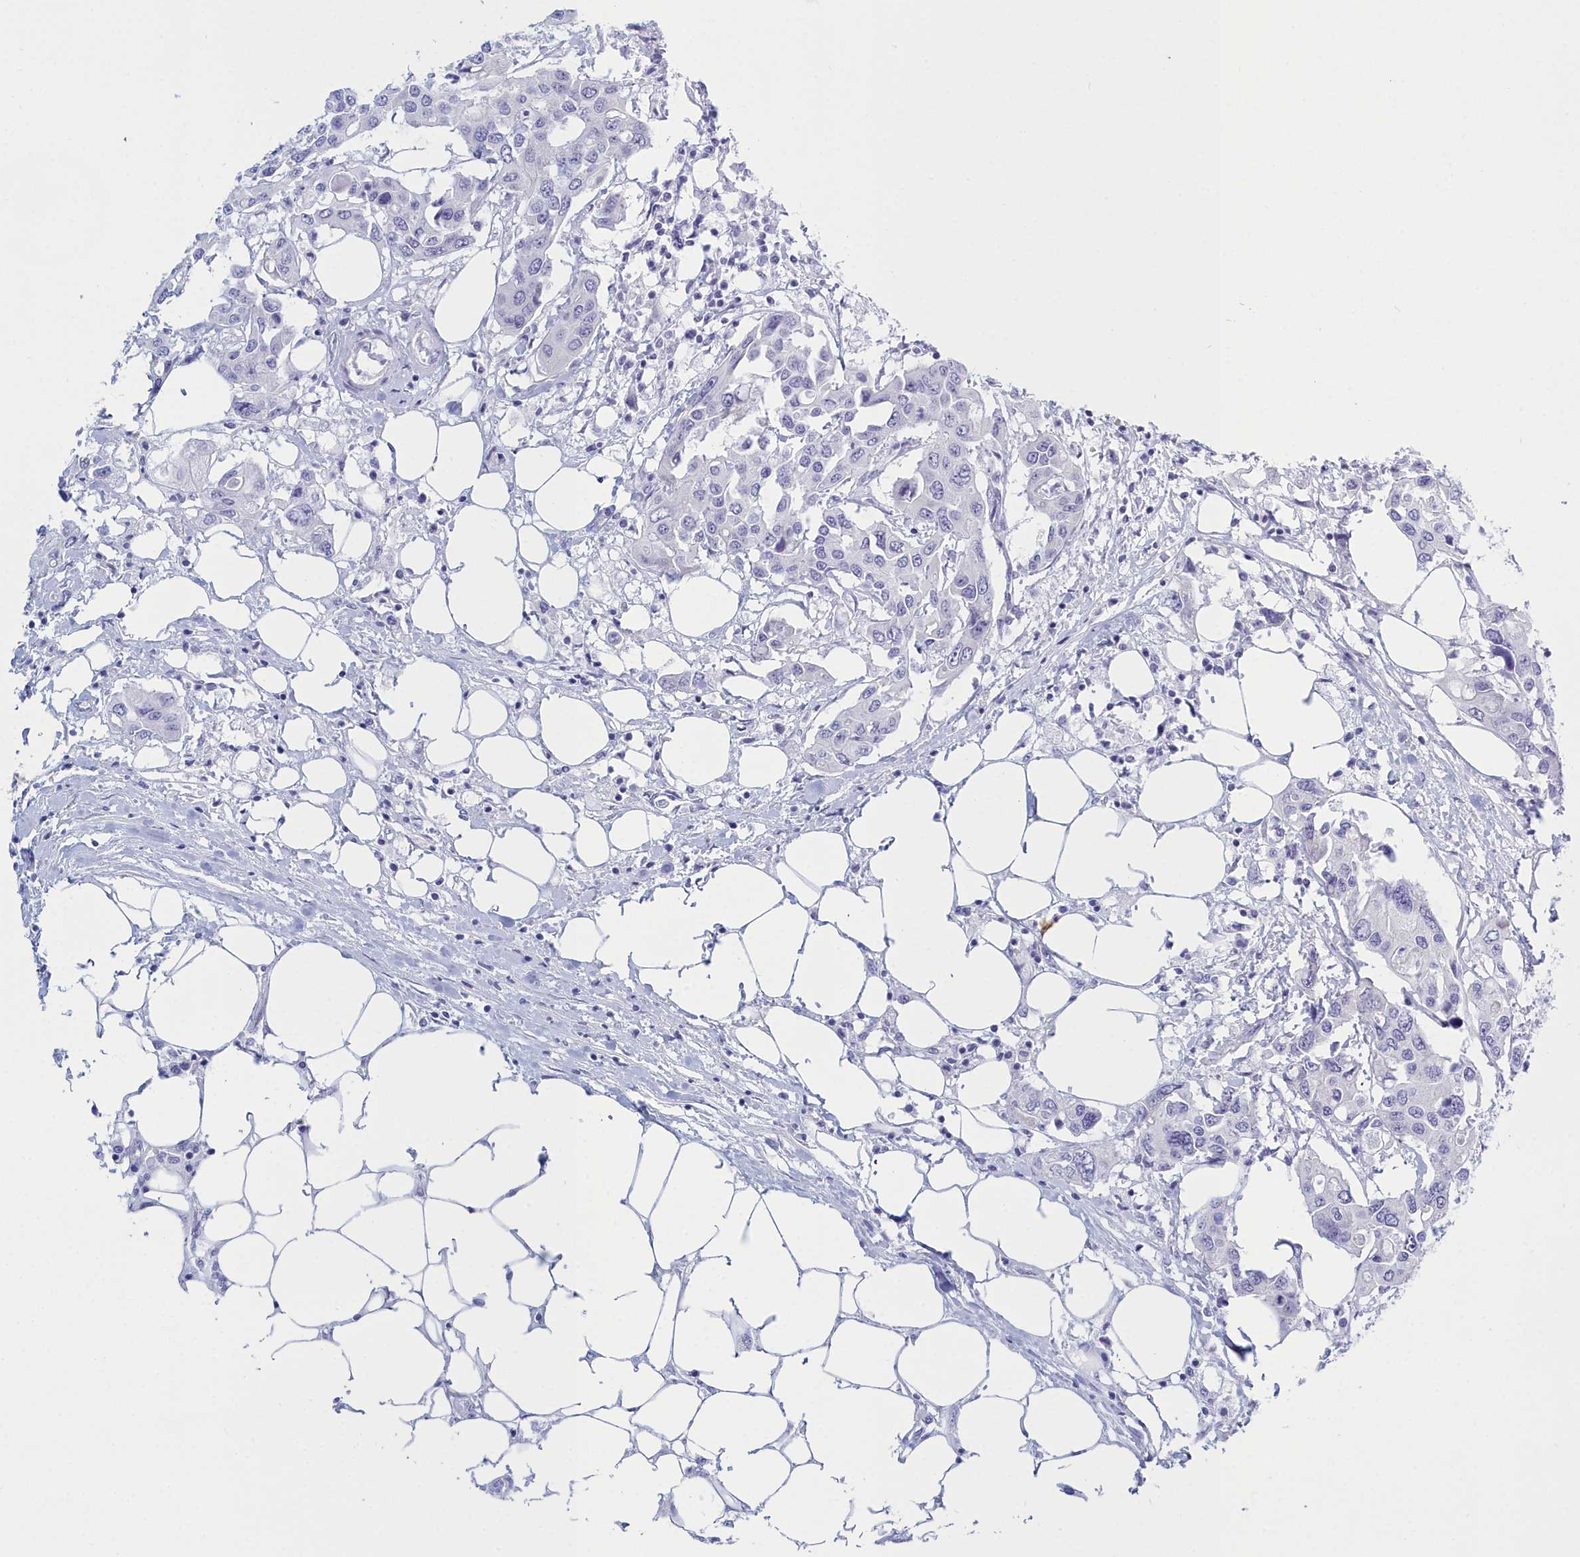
{"staining": {"intensity": "negative", "quantity": "none", "location": "none"}, "tissue": "colorectal cancer", "cell_type": "Tumor cells", "image_type": "cancer", "snomed": [{"axis": "morphology", "description": "Adenocarcinoma, NOS"}, {"axis": "topography", "description": "Colon"}], "caption": "The immunohistochemistry photomicrograph has no significant staining in tumor cells of colorectal cancer (adenocarcinoma) tissue.", "gene": "TMEM97", "patient": {"sex": "male", "age": 77}}